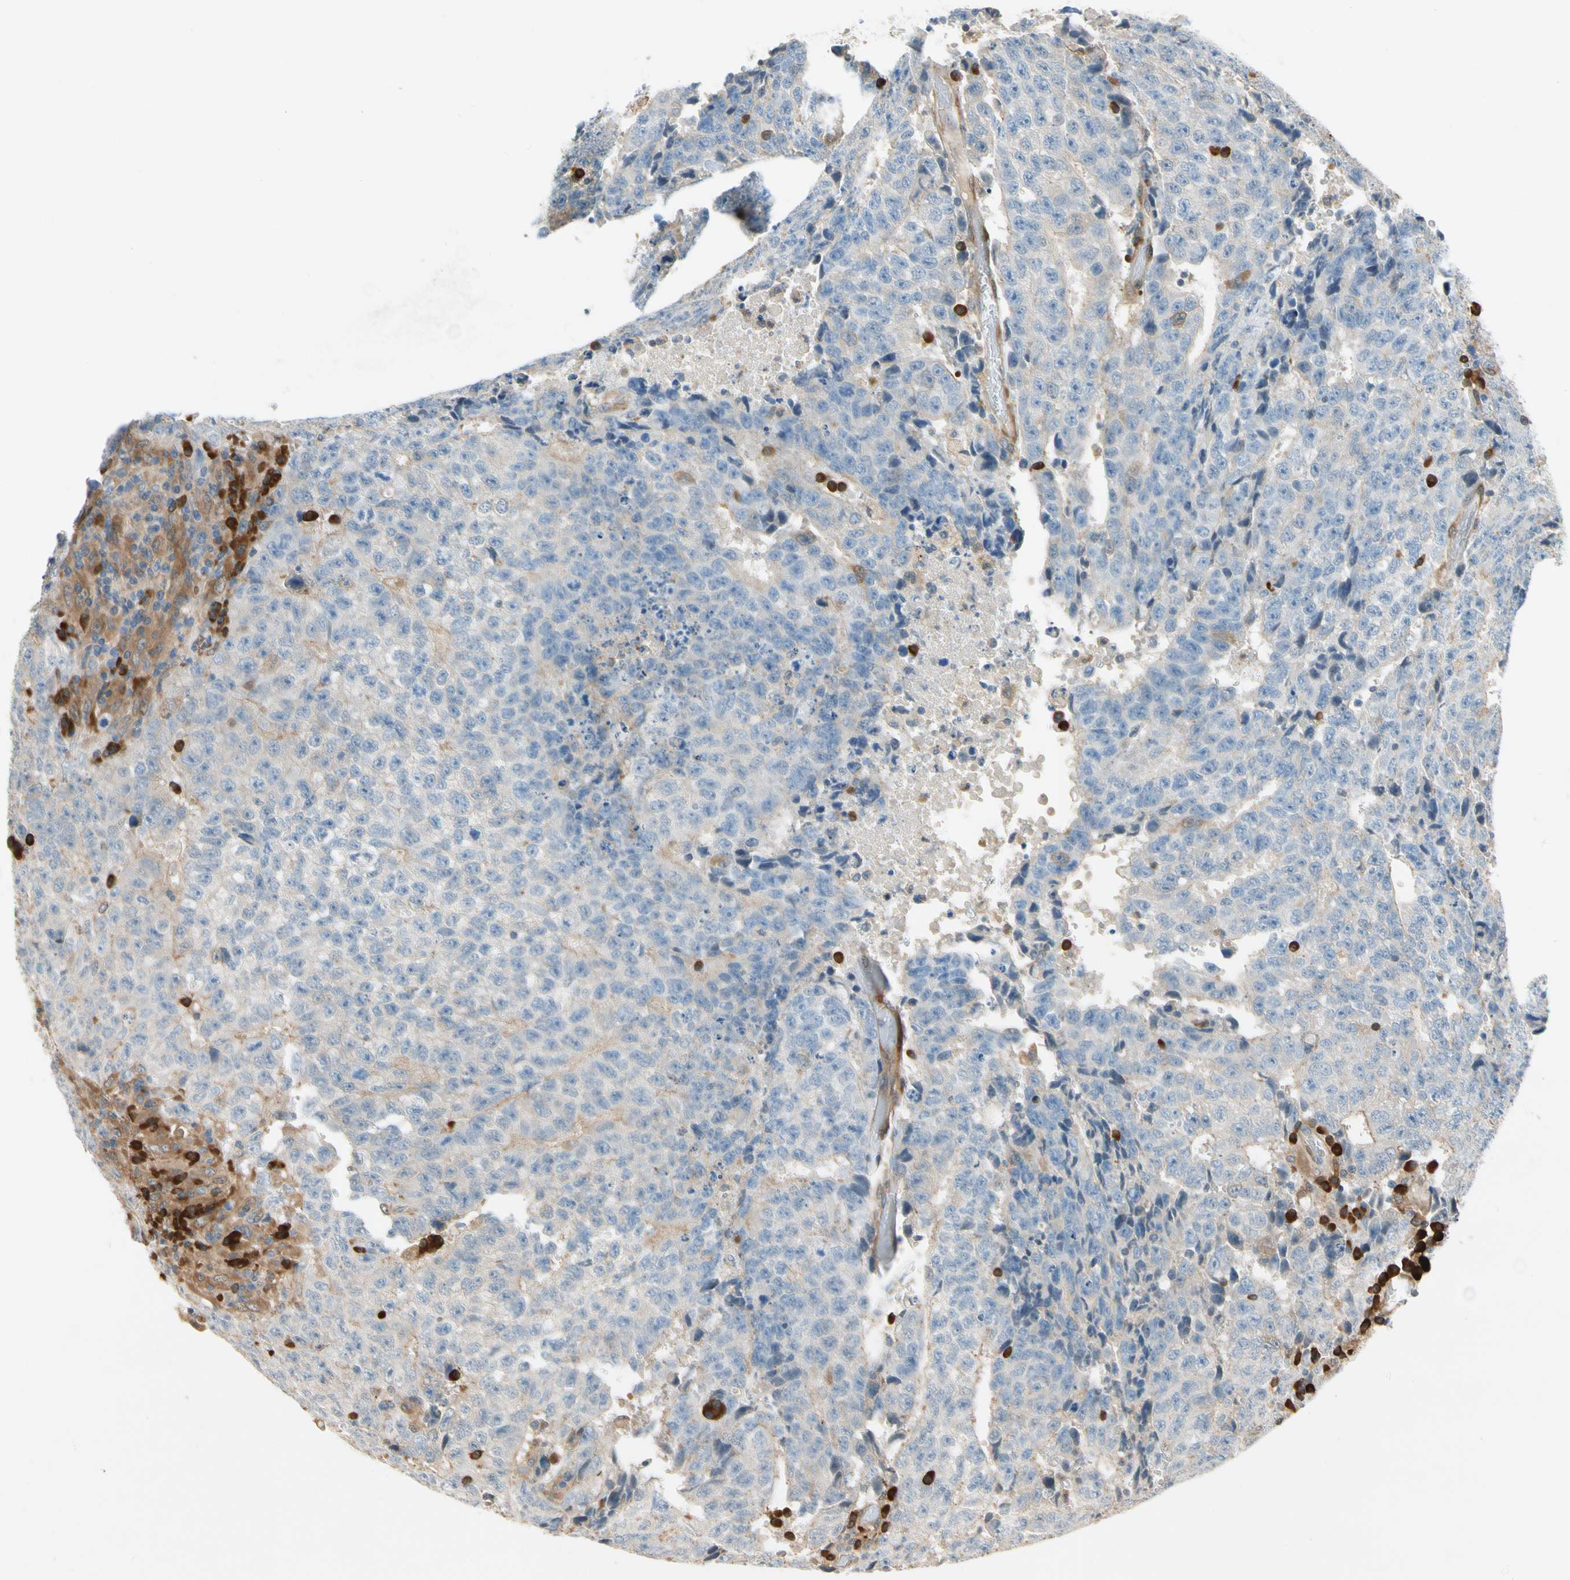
{"staining": {"intensity": "weak", "quantity": ">75%", "location": "cytoplasmic/membranous"}, "tissue": "testis cancer", "cell_type": "Tumor cells", "image_type": "cancer", "snomed": [{"axis": "morphology", "description": "Necrosis, NOS"}, {"axis": "morphology", "description": "Carcinoma, Embryonal, NOS"}, {"axis": "topography", "description": "Testis"}], "caption": "Embryonal carcinoma (testis) stained with a brown dye exhibits weak cytoplasmic/membranous positive positivity in about >75% of tumor cells.", "gene": "WIPI1", "patient": {"sex": "male", "age": 19}}